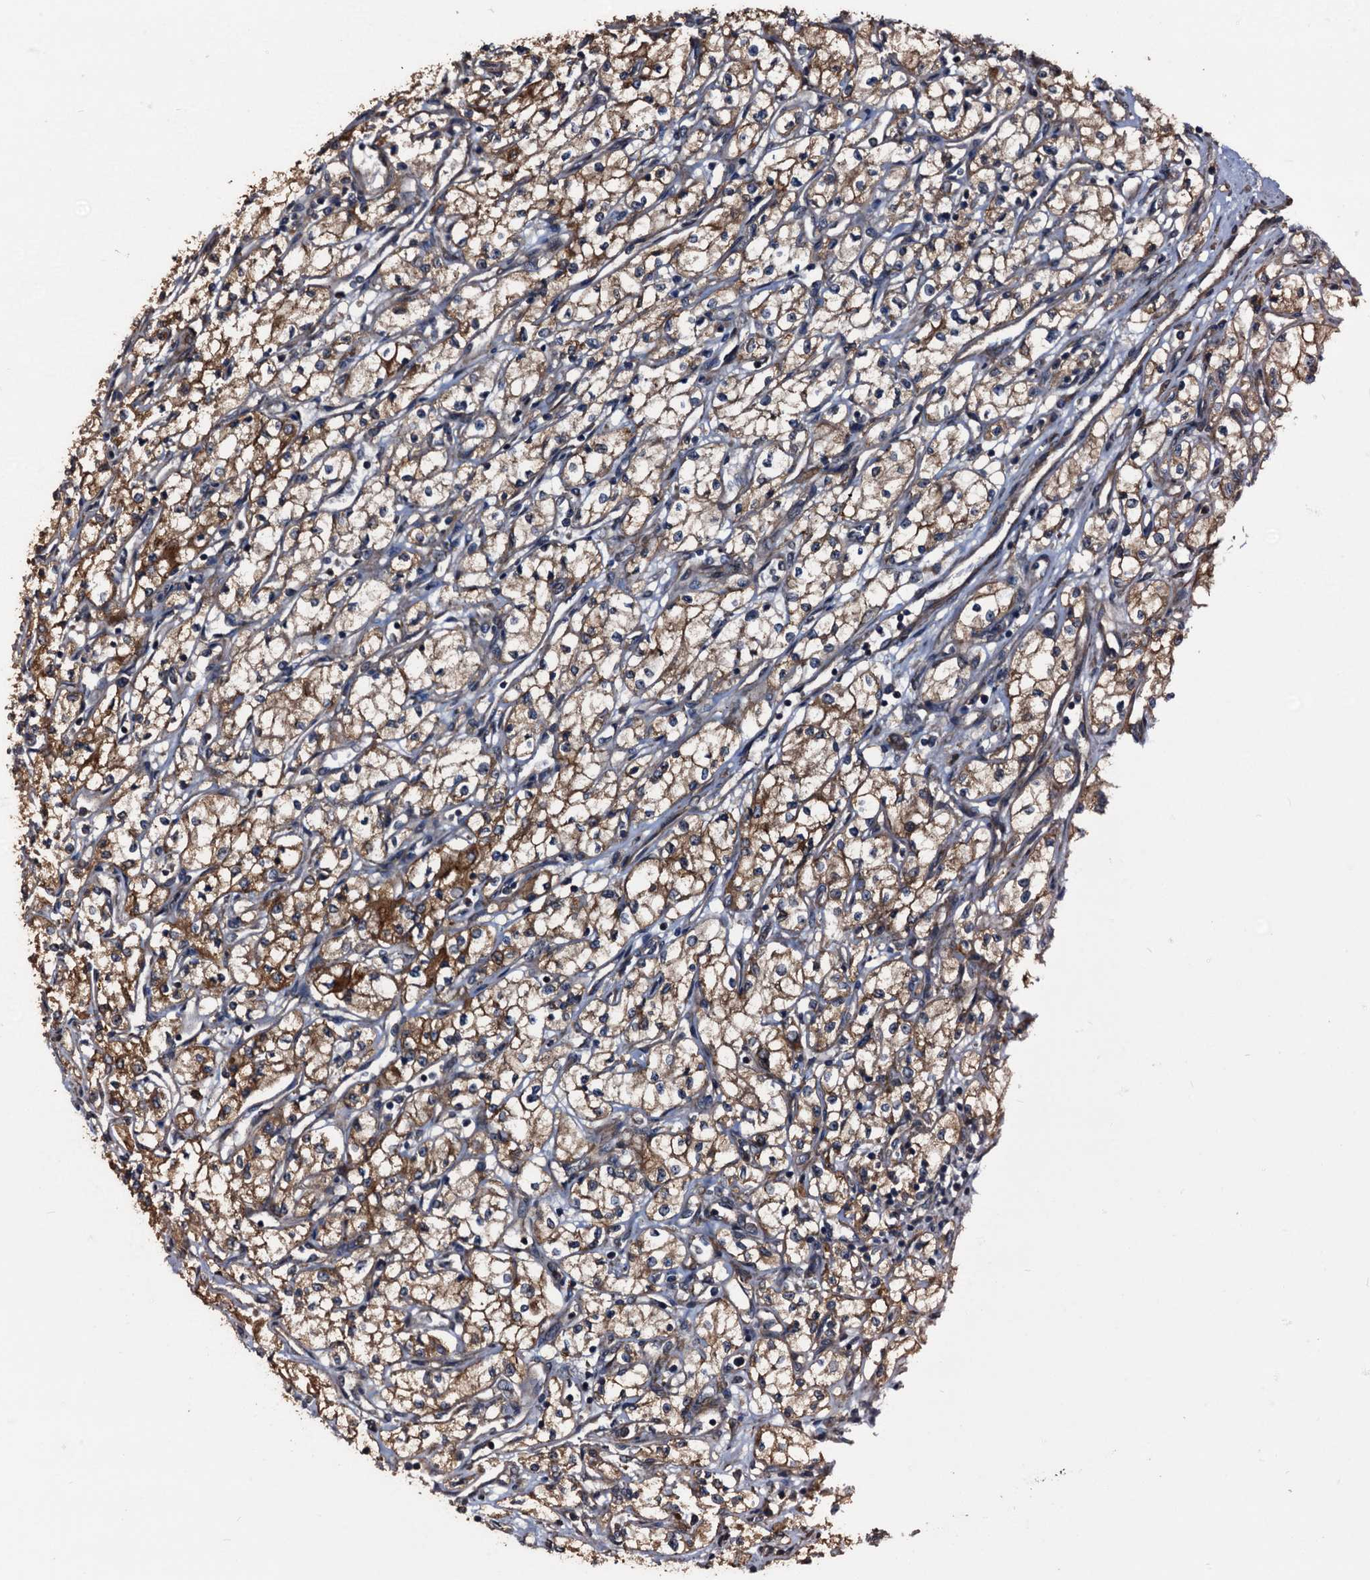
{"staining": {"intensity": "moderate", "quantity": ">75%", "location": "cytoplasmic/membranous"}, "tissue": "renal cancer", "cell_type": "Tumor cells", "image_type": "cancer", "snomed": [{"axis": "morphology", "description": "Adenocarcinoma, NOS"}, {"axis": "topography", "description": "Kidney"}], "caption": "DAB (3,3'-diaminobenzidine) immunohistochemical staining of human renal cancer (adenocarcinoma) reveals moderate cytoplasmic/membranous protein staining in about >75% of tumor cells.", "gene": "PEX5", "patient": {"sex": "male", "age": 59}}